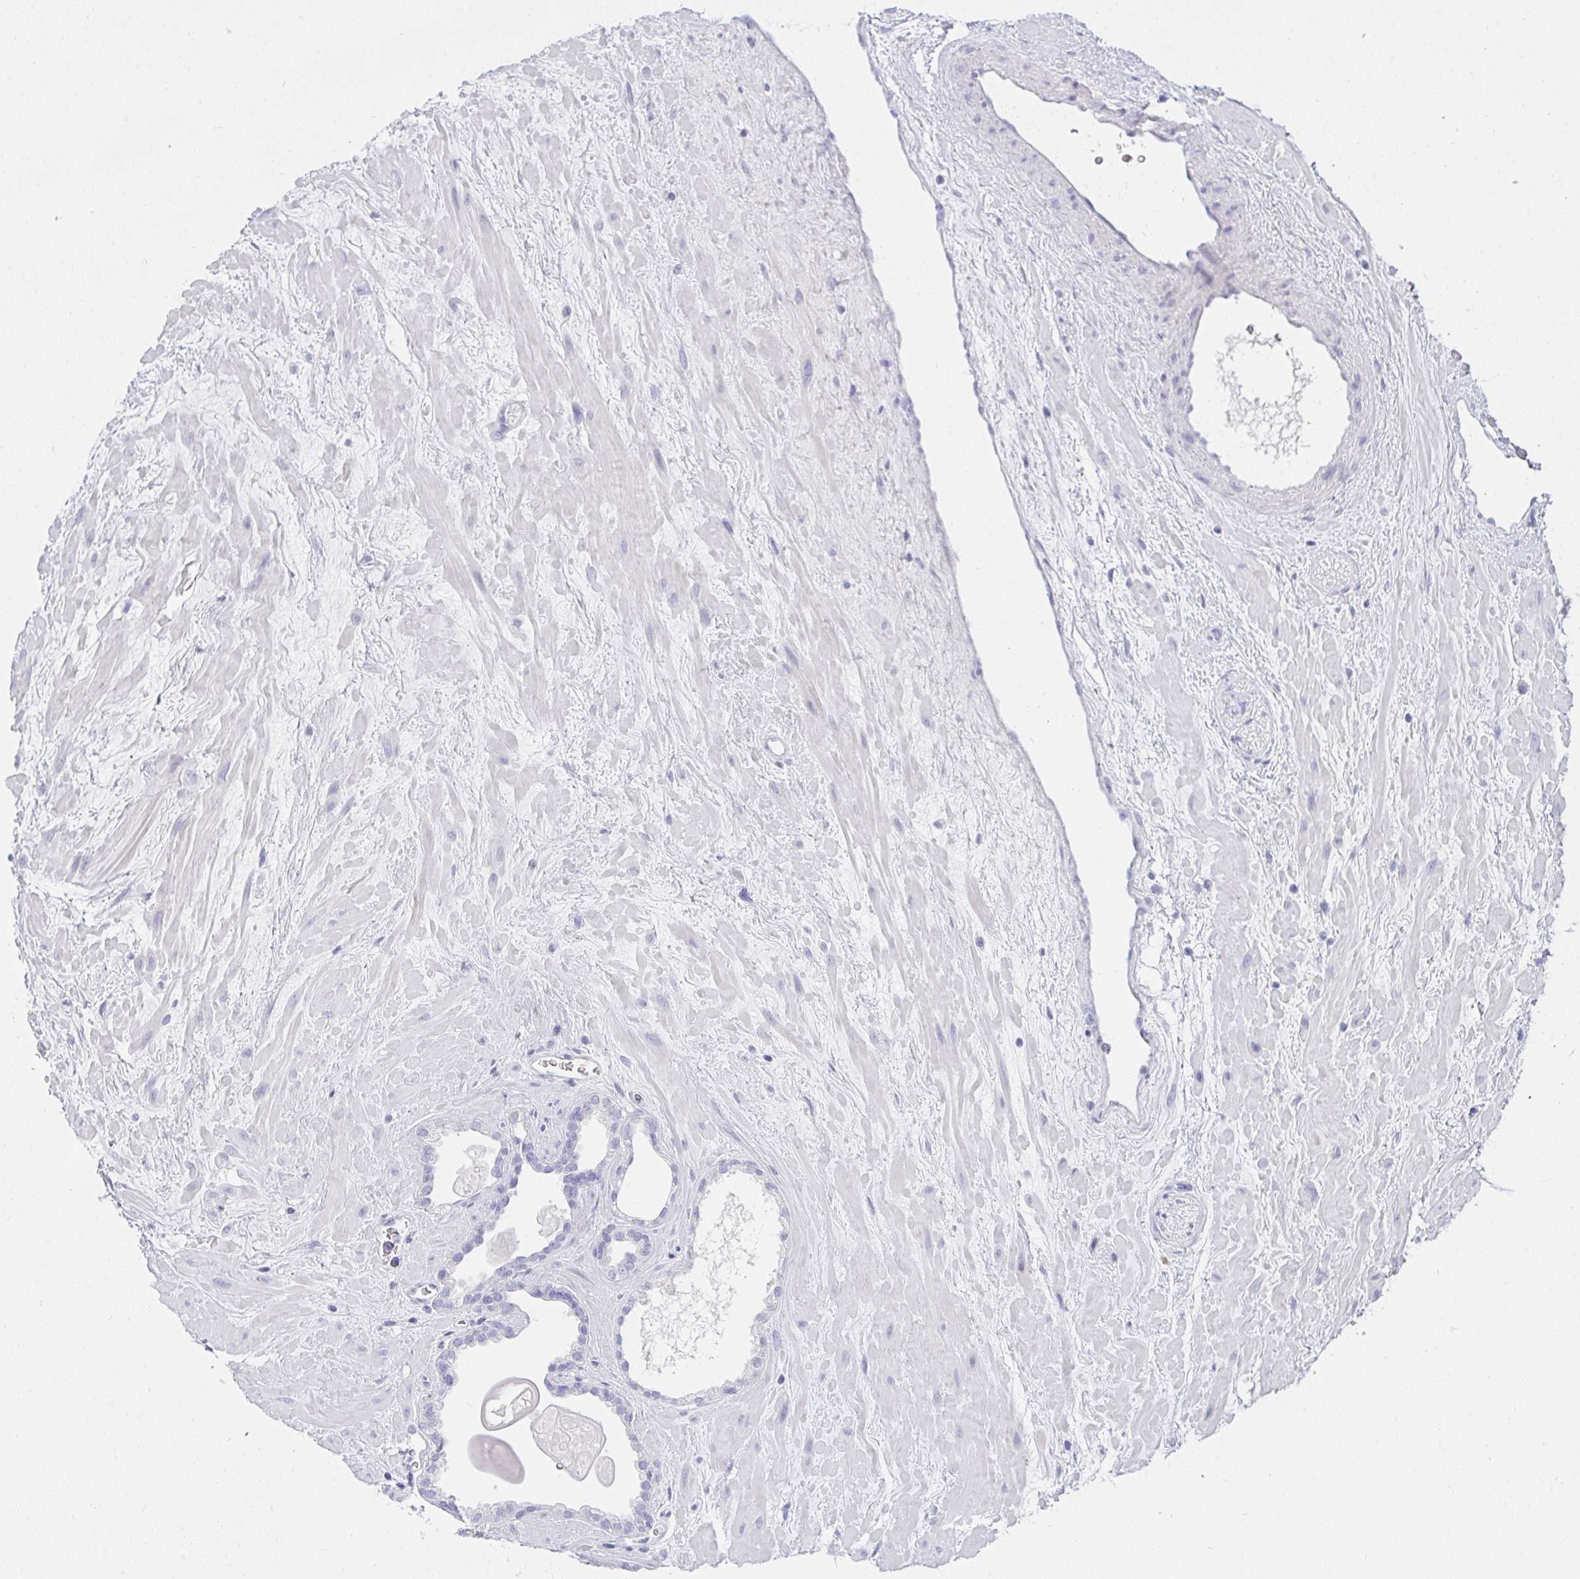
{"staining": {"intensity": "negative", "quantity": "none", "location": "none"}, "tissue": "prostate cancer", "cell_type": "Tumor cells", "image_type": "cancer", "snomed": [{"axis": "morphology", "description": "Adenocarcinoma, Low grade"}, {"axis": "topography", "description": "Prostate"}], "caption": "This is a image of IHC staining of adenocarcinoma (low-grade) (prostate), which shows no expression in tumor cells.", "gene": "ZNF182", "patient": {"sex": "male", "age": 62}}